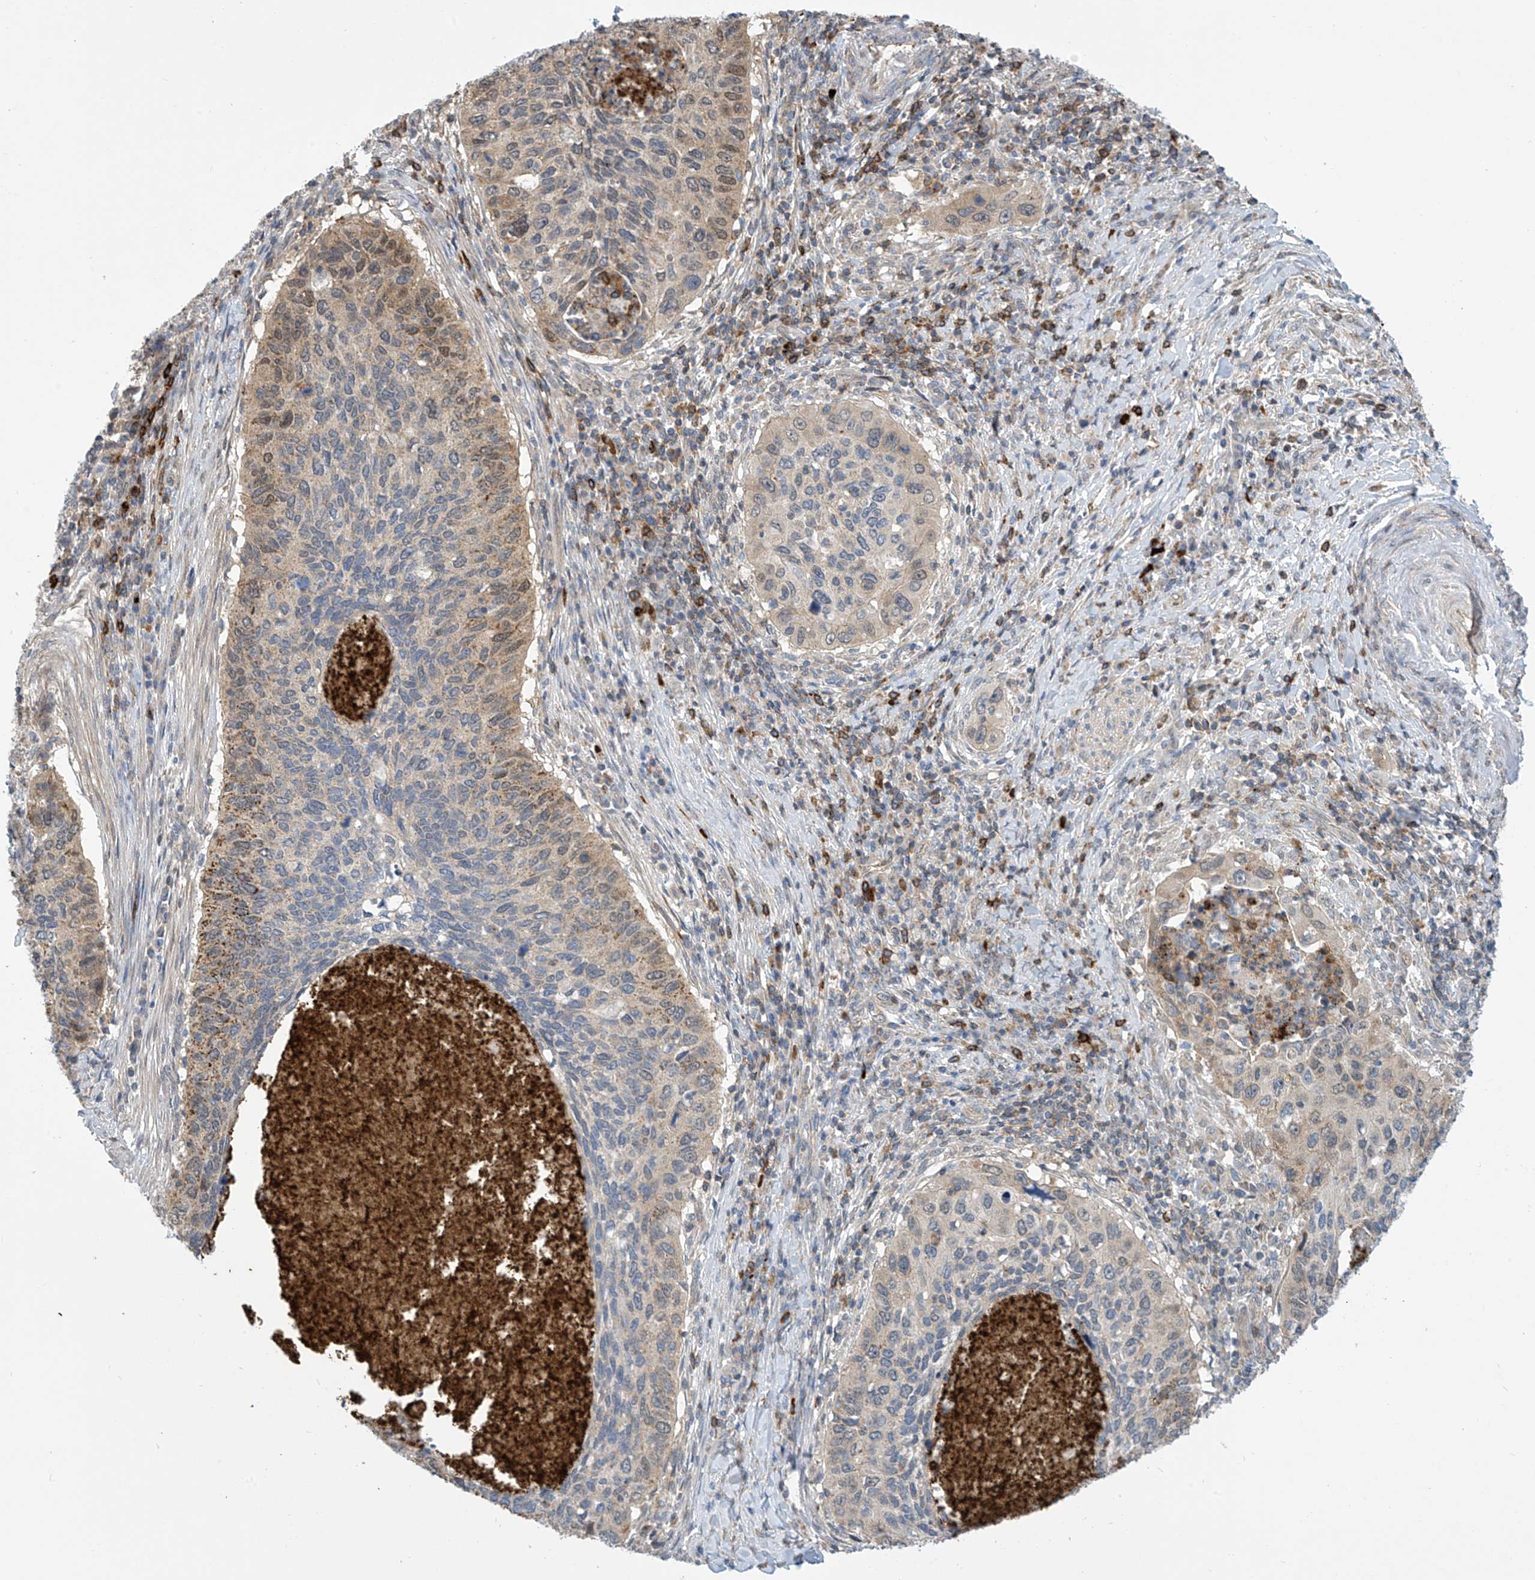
{"staining": {"intensity": "weak", "quantity": "25%-75%", "location": "cytoplasmic/membranous"}, "tissue": "cervical cancer", "cell_type": "Tumor cells", "image_type": "cancer", "snomed": [{"axis": "morphology", "description": "Squamous cell carcinoma, NOS"}, {"axis": "topography", "description": "Cervix"}], "caption": "Immunohistochemistry (IHC) micrograph of neoplastic tissue: cervical cancer stained using IHC displays low levels of weak protein expression localized specifically in the cytoplasmic/membranous of tumor cells, appearing as a cytoplasmic/membranous brown color.", "gene": "IBA57", "patient": {"sex": "female", "age": 38}}